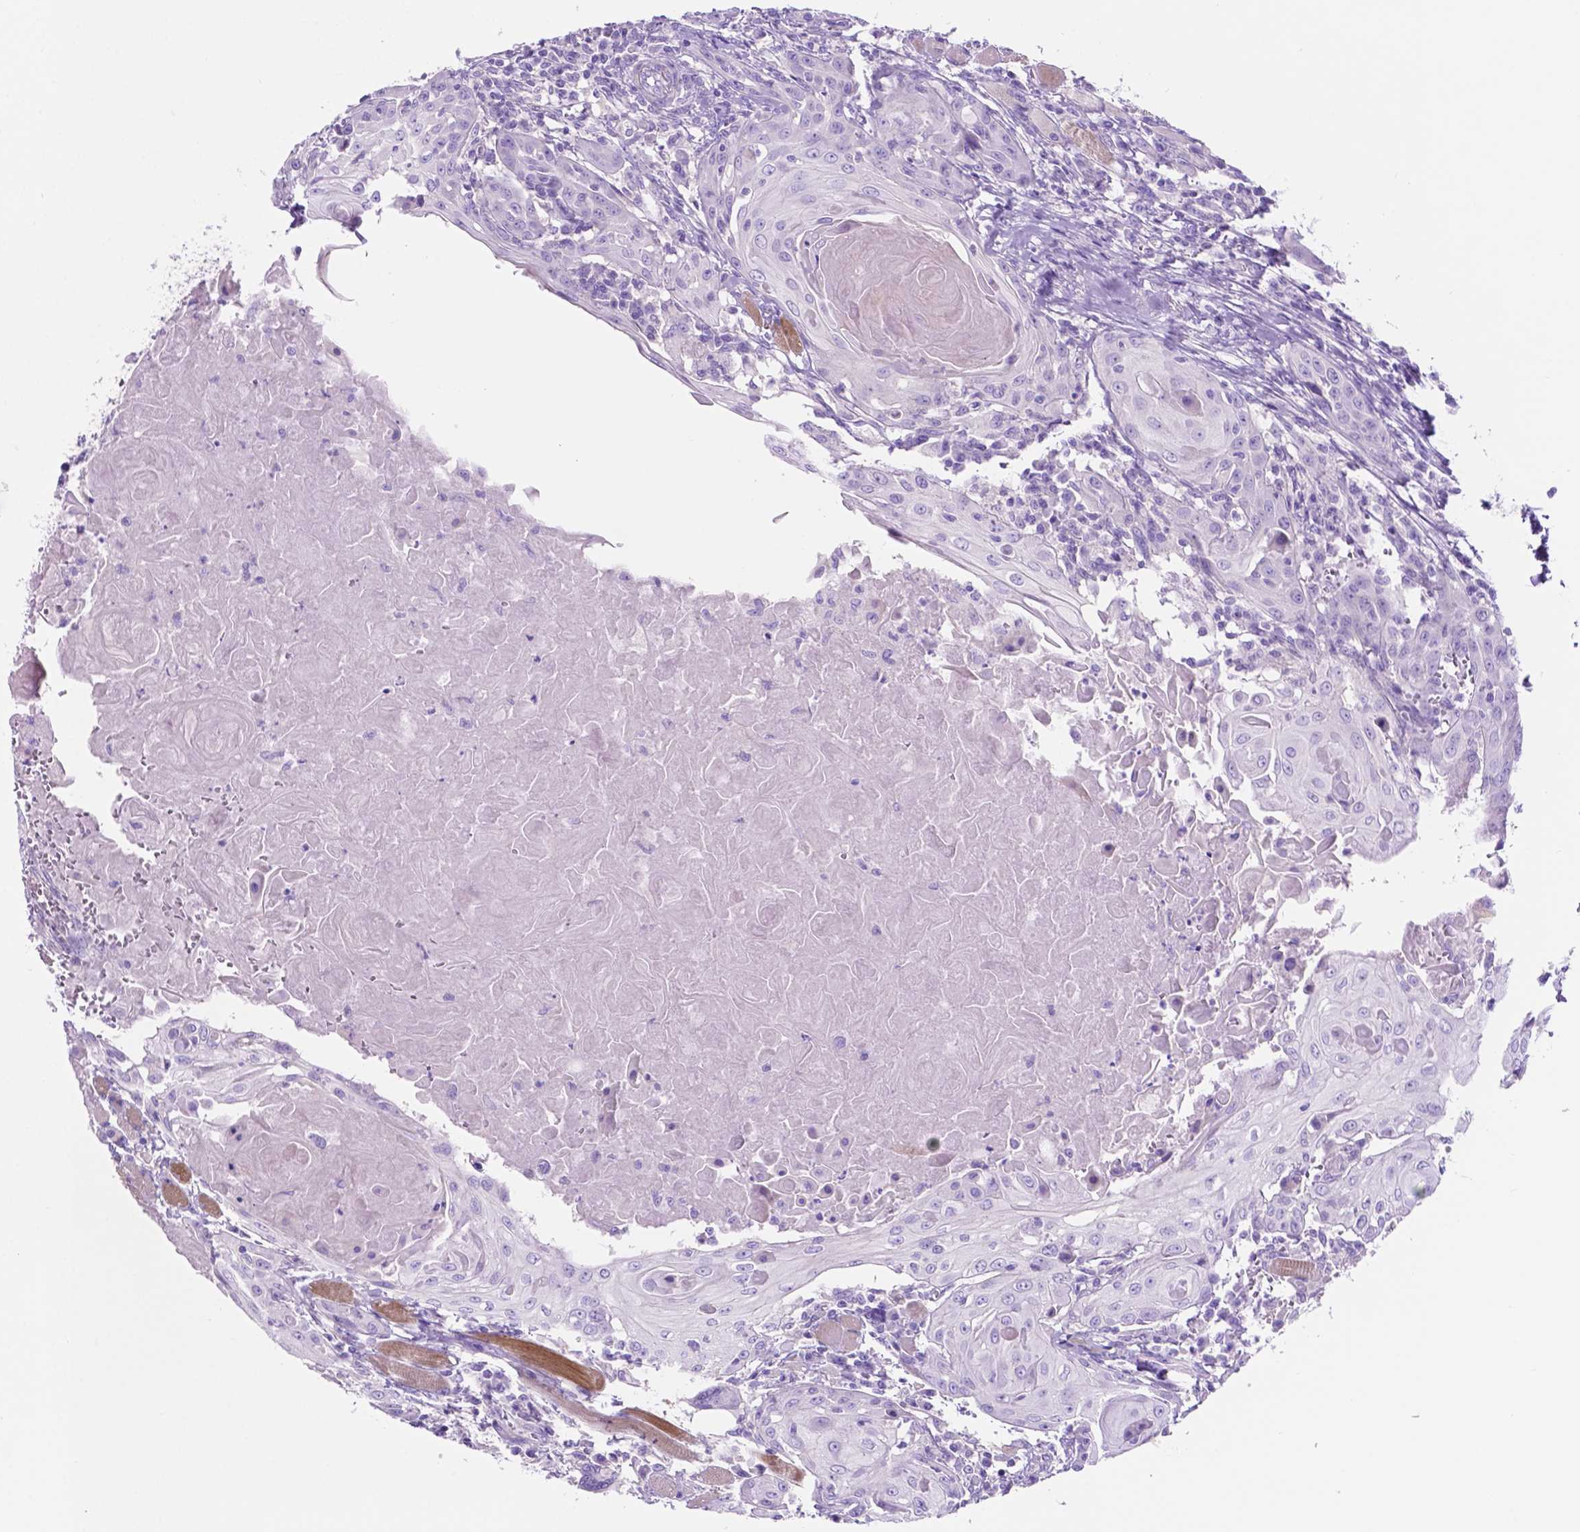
{"staining": {"intensity": "negative", "quantity": "none", "location": "none"}, "tissue": "head and neck cancer", "cell_type": "Tumor cells", "image_type": "cancer", "snomed": [{"axis": "morphology", "description": "Squamous cell carcinoma, NOS"}, {"axis": "topography", "description": "Head-Neck"}], "caption": "The IHC photomicrograph has no significant positivity in tumor cells of head and neck cancer (squamous cell carcinoma) tissue.", "gene": "IGFN1", "patient": {"sex": "female", "age": 80}}